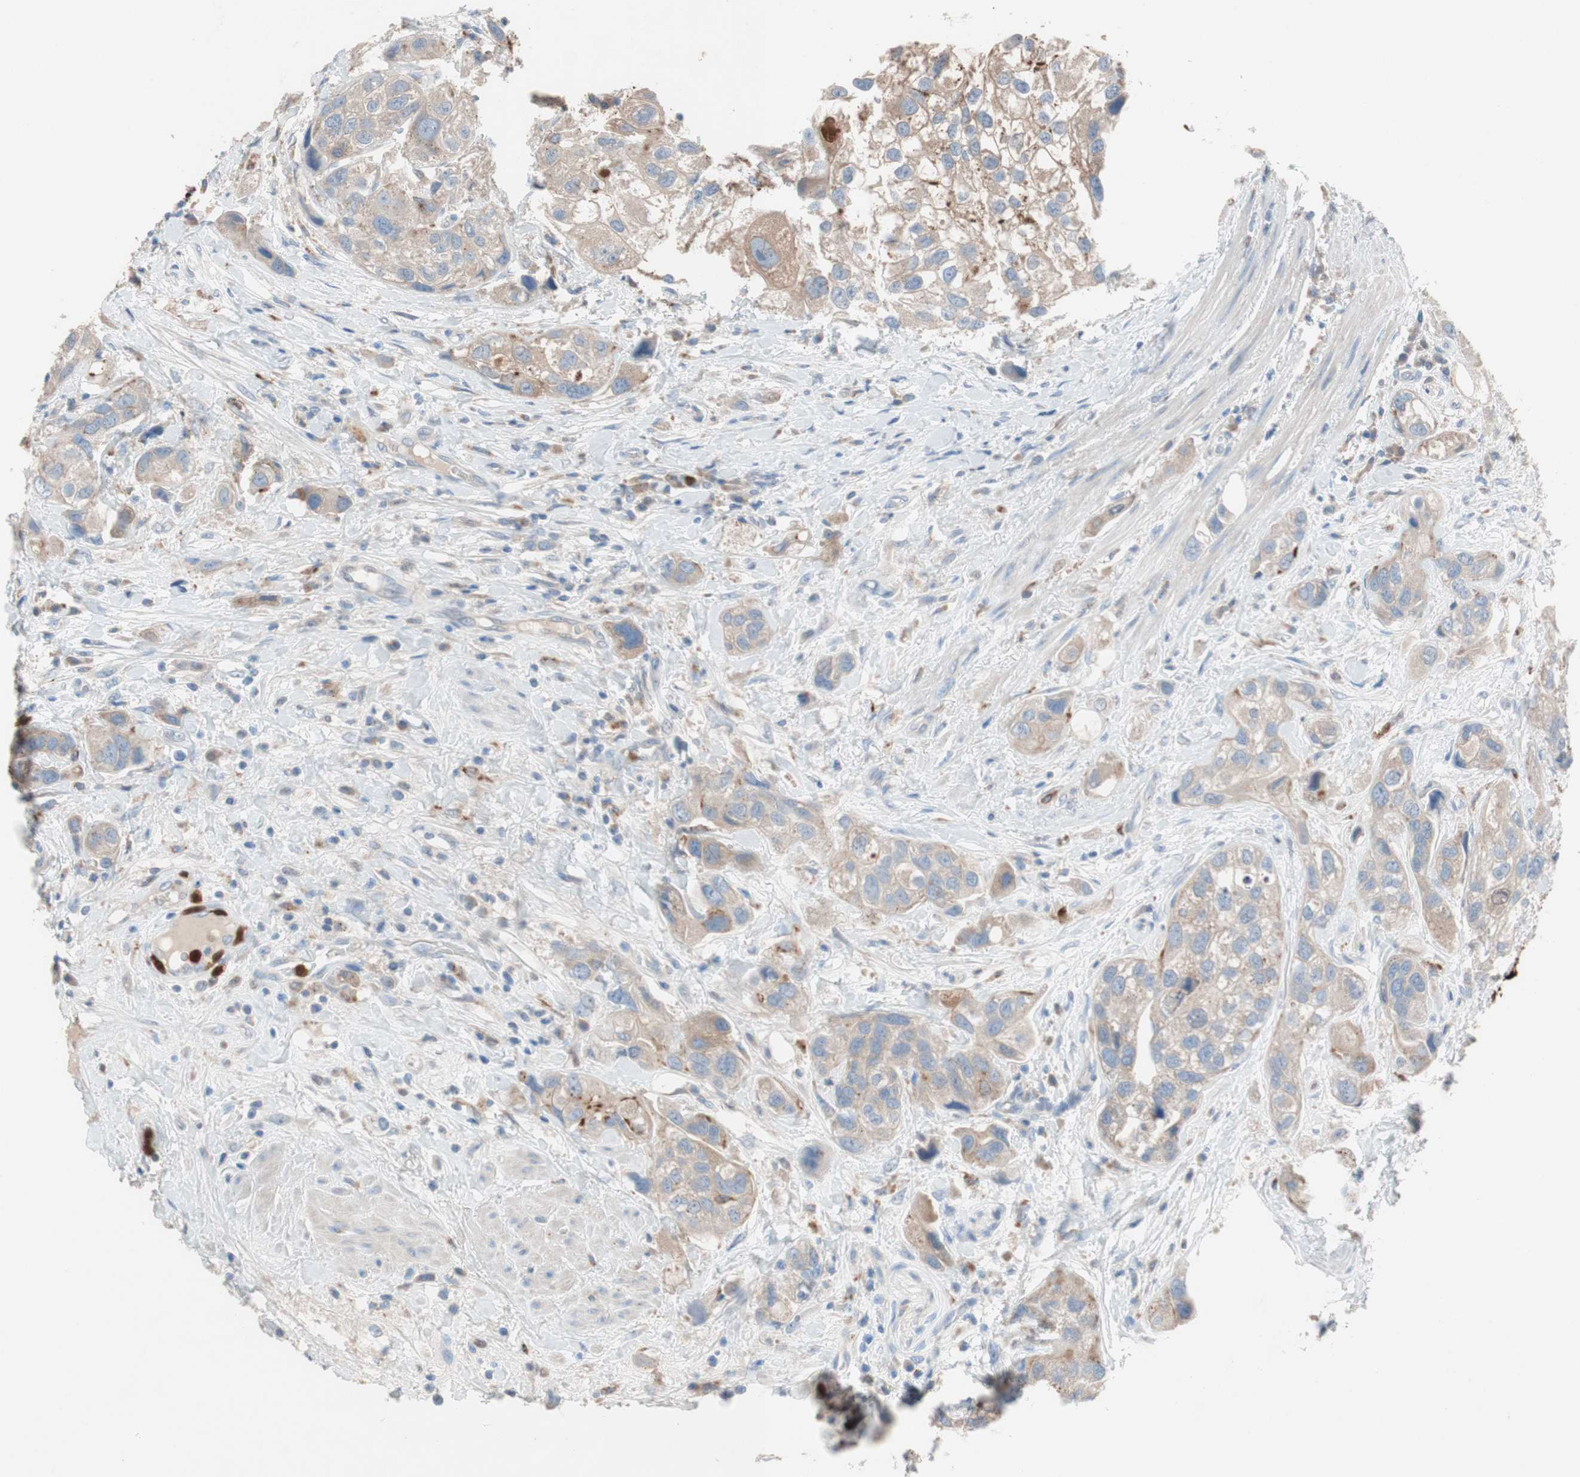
{"staining": {"intensity": "moderate", "quantity": ">75%", "location": "cytoplasmic/membranous"}, "tissue": "urothelial cancer", "cell_type": "Tumor cells", "image_type": "cancer", "snomed": [{"axis": "morphology", "description": "Urothelial carcinoma, High grade"}, {"axis": "topography", "description": "Urinary bladder"}], "caption": "A photomicrograph of urothelial cancer stained for a protein displays moderate cytoplasmic/membranous brown staining in tumor cells.", "gene": "CLEC4D", "patient": {"sex": "female", "age": 64}}